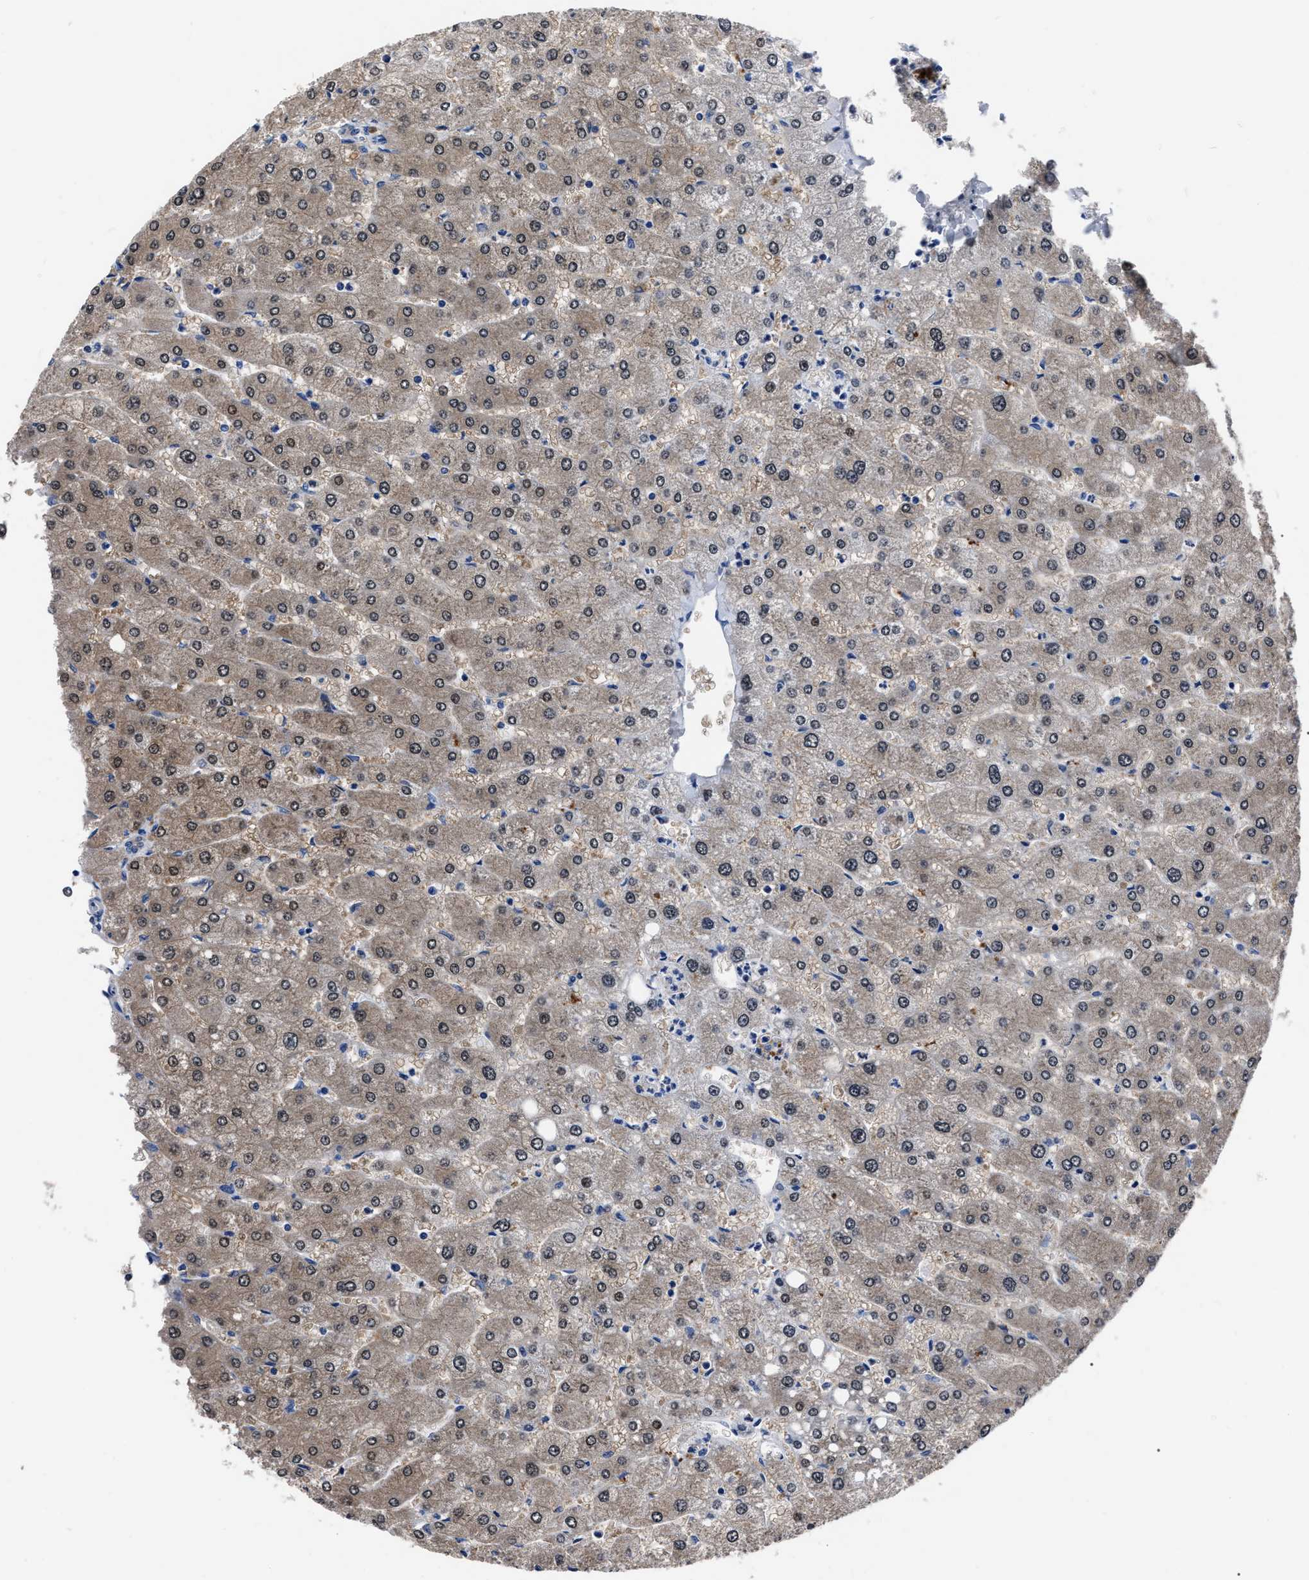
{"staining": {"intensity": "weak", "quantity": "<25%", "location": "cytoplasmic/membranous,nuclear"}, "tissue": "liver", "cell_type": "Cholangiocytes", "image_type": "normal", "snomed": [{"axis": "morphology", "description": "Normal tissue, NOS"}, {"axis": "topography", "description": "Liver"}], "caption": "Cholangiocytes show no significant positivity in benign liver. The staining is performed using DAB (3,3'-diaminobenzidine) brown chromogen with nuclei counter-stained in using hematoxylin.", "gene": "OR10G3", "patient": {"sex": "male", "age": 55}}